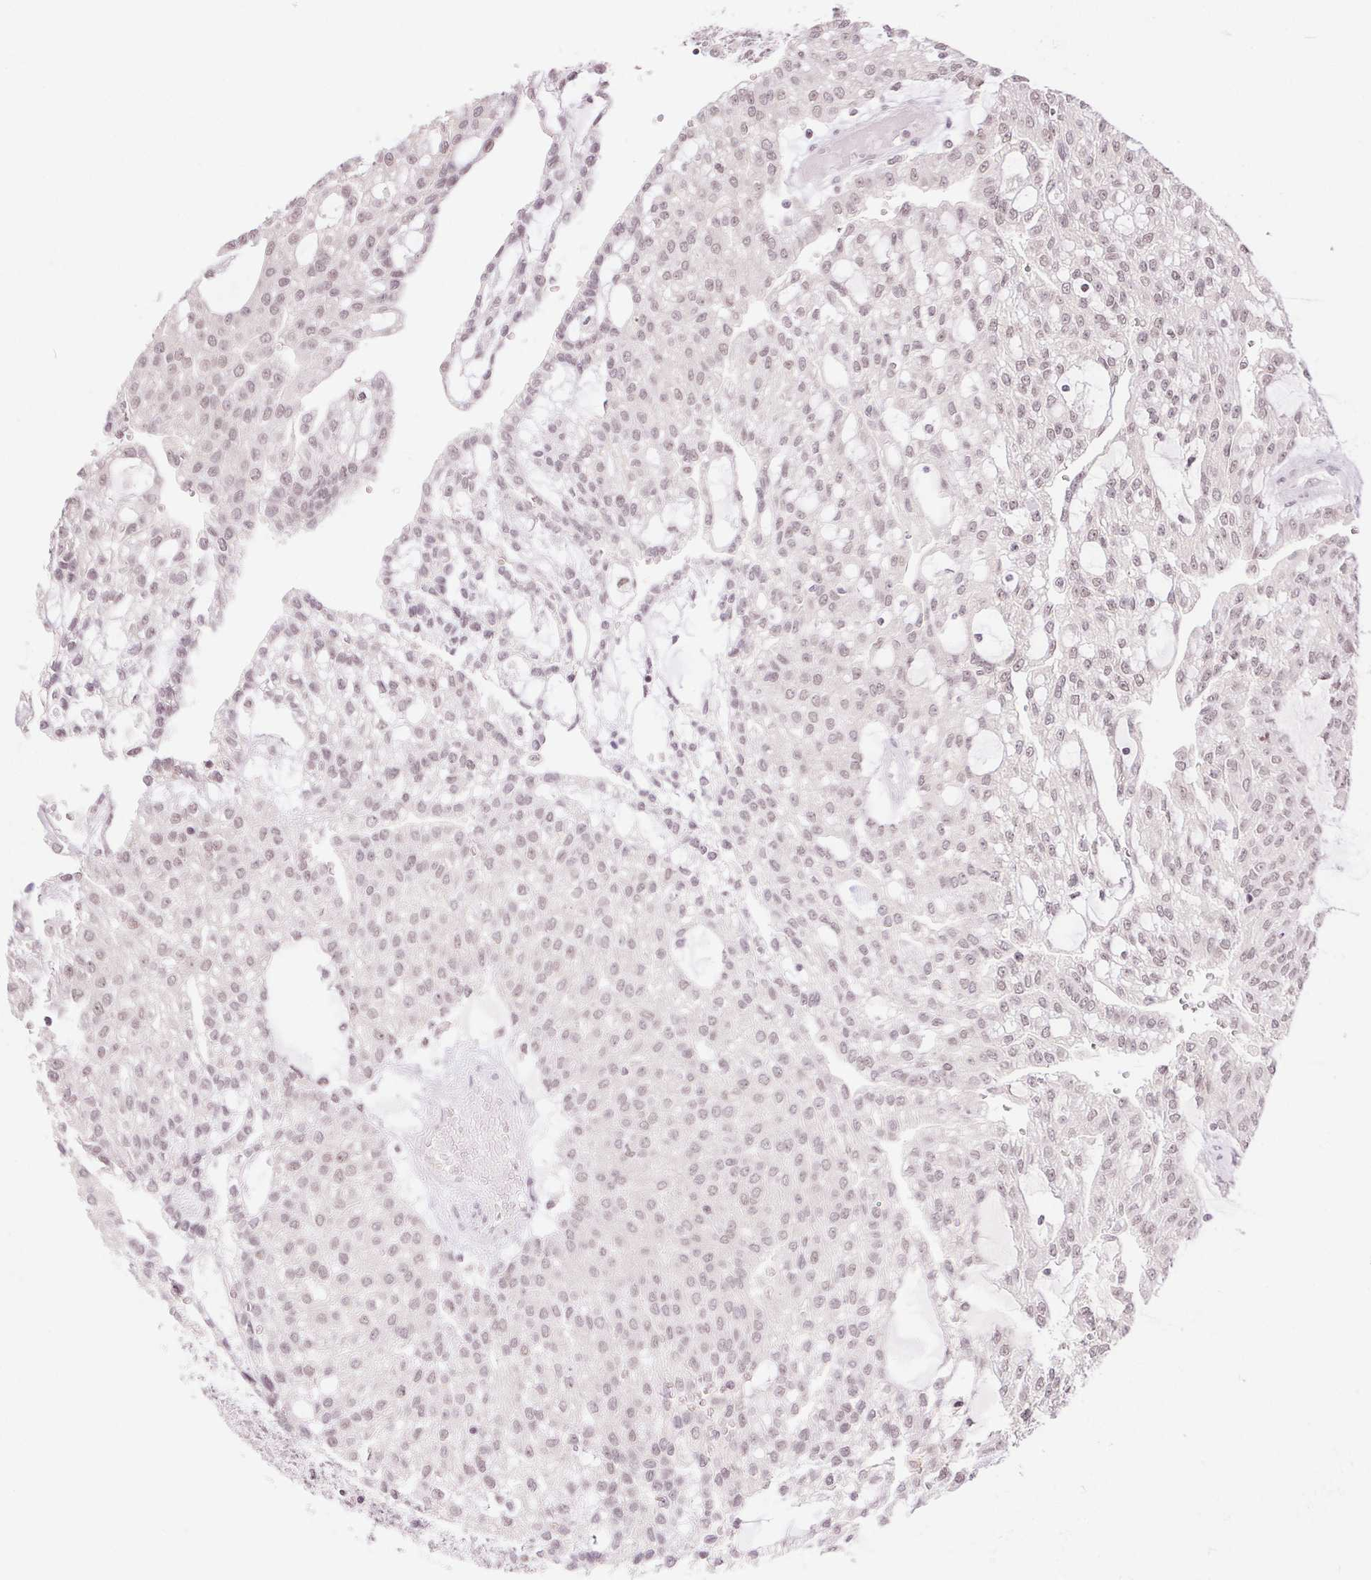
{"staining": {"intensity": "weak", "quantity": "25%-75%", "location": "nuclear"}, "tissue": "renal cancer", "cell_type": "Tumor cells", "image_type": "cancer", "snomed": [{"axis": "morphology", "description": "Adenocarcinoma, NOS"}, {"axis": "topography", "description": "Kidney"}], "caption": "The immunohistochemical stain highlights weak nuclear positivity in tumor cells of renal cancer (adenocarcinoma) tissue.", "gene": "DEK", "patient": {"sex": "male", "age": 63}}